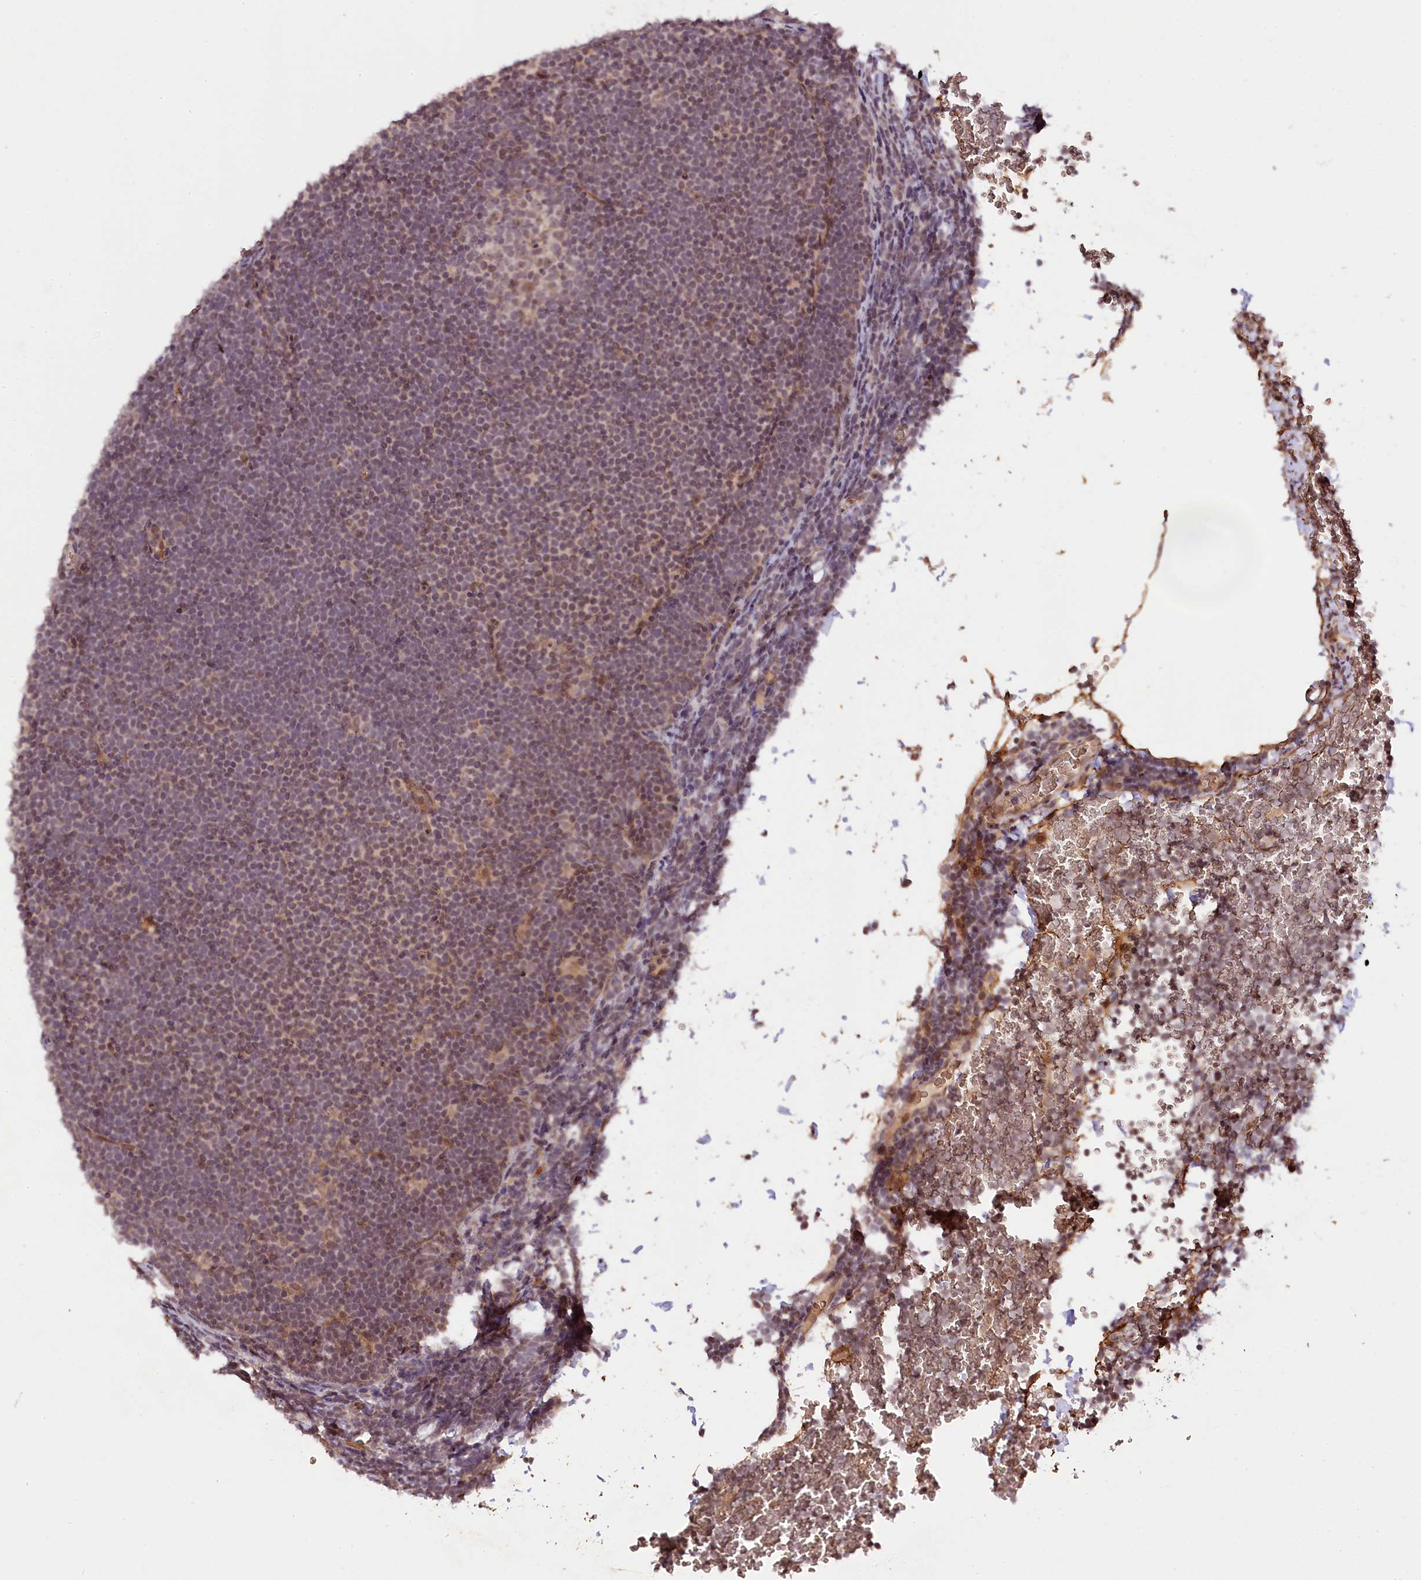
{"staining": {"intensity": "weak", "quantity": "25%-75%", "location": "nuclear"}, "tissue": "lymphoma", "cell_type": "Tumor cells", "image_type": "cancer", "snomed": [{"axis": "morphology", "description": "Malignant lymphoma, non-Hodgkin's type, High grade"}, {"axis": "topography", "description": "Lymph node"}], "caption": "DAB immunohistochemical staining of human lymphoma reveals weak nuclear protein expression in approximately 25%-75% of tumor cells. (brown staining indicates protein expression, while blue staining denotes nuclei).", "gene": "ZNF480", "patient": {"sex": "male", "age": 13}}